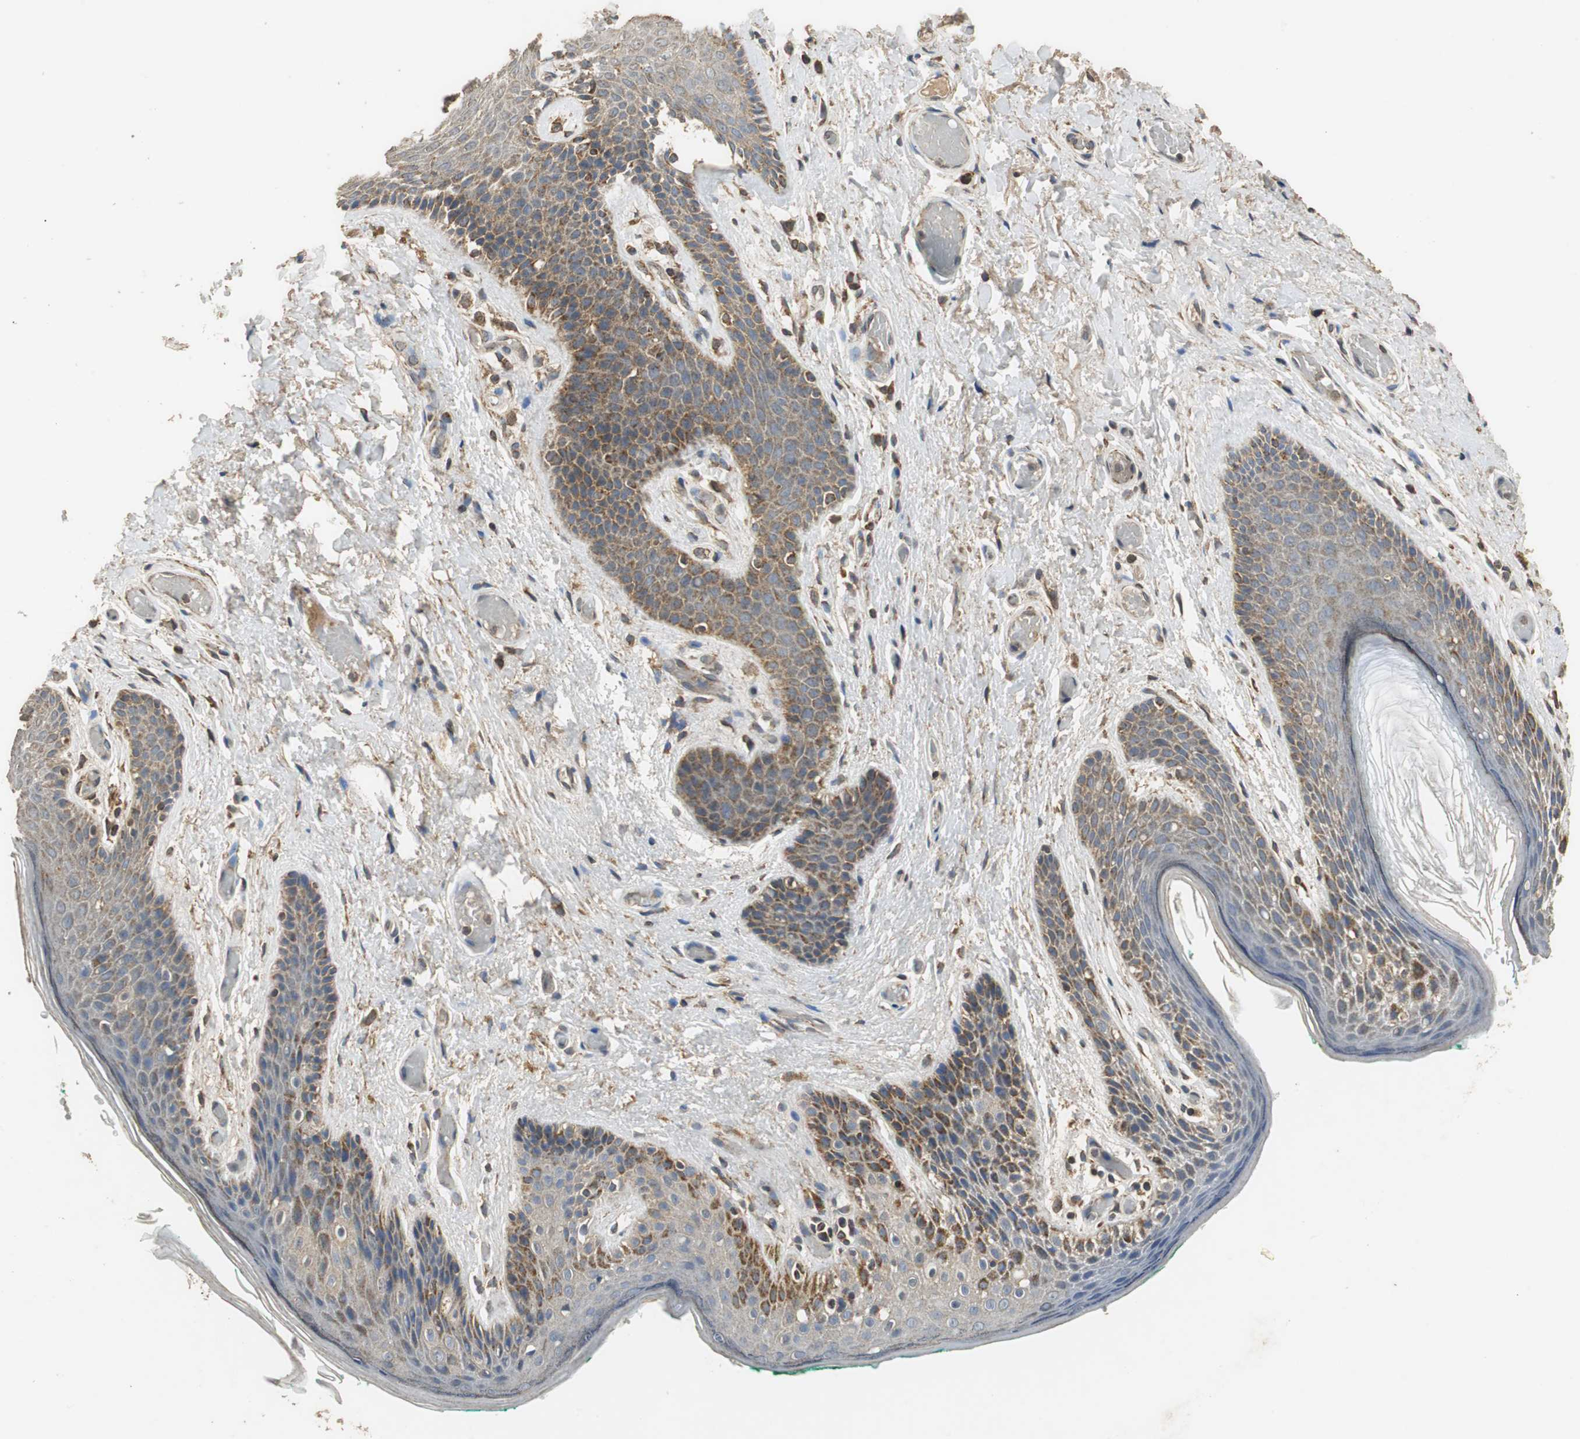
{"staining": {"intensity": "moderate", "quantity": "25%-75%", "location": "cytoplasmic/membranous"}, "tissue": "skin", "cell_type": "Epidermal cells", "image_type": "normal", "snomed": [{"axis": "morphology", "description": "Normal tissue, NOS"}, {"axis": "topography", "description": "Anal"}], "caption": "A high-resolution photomicrograph shows immunohistochemistry (IHC) staining of normal skin, which reveals moderate cytoplasmic/membranous positivity in approximately 25%-75% of epidermal cells.", "gene": "NNT", "patient": {"sex": "male", "age": 74}}